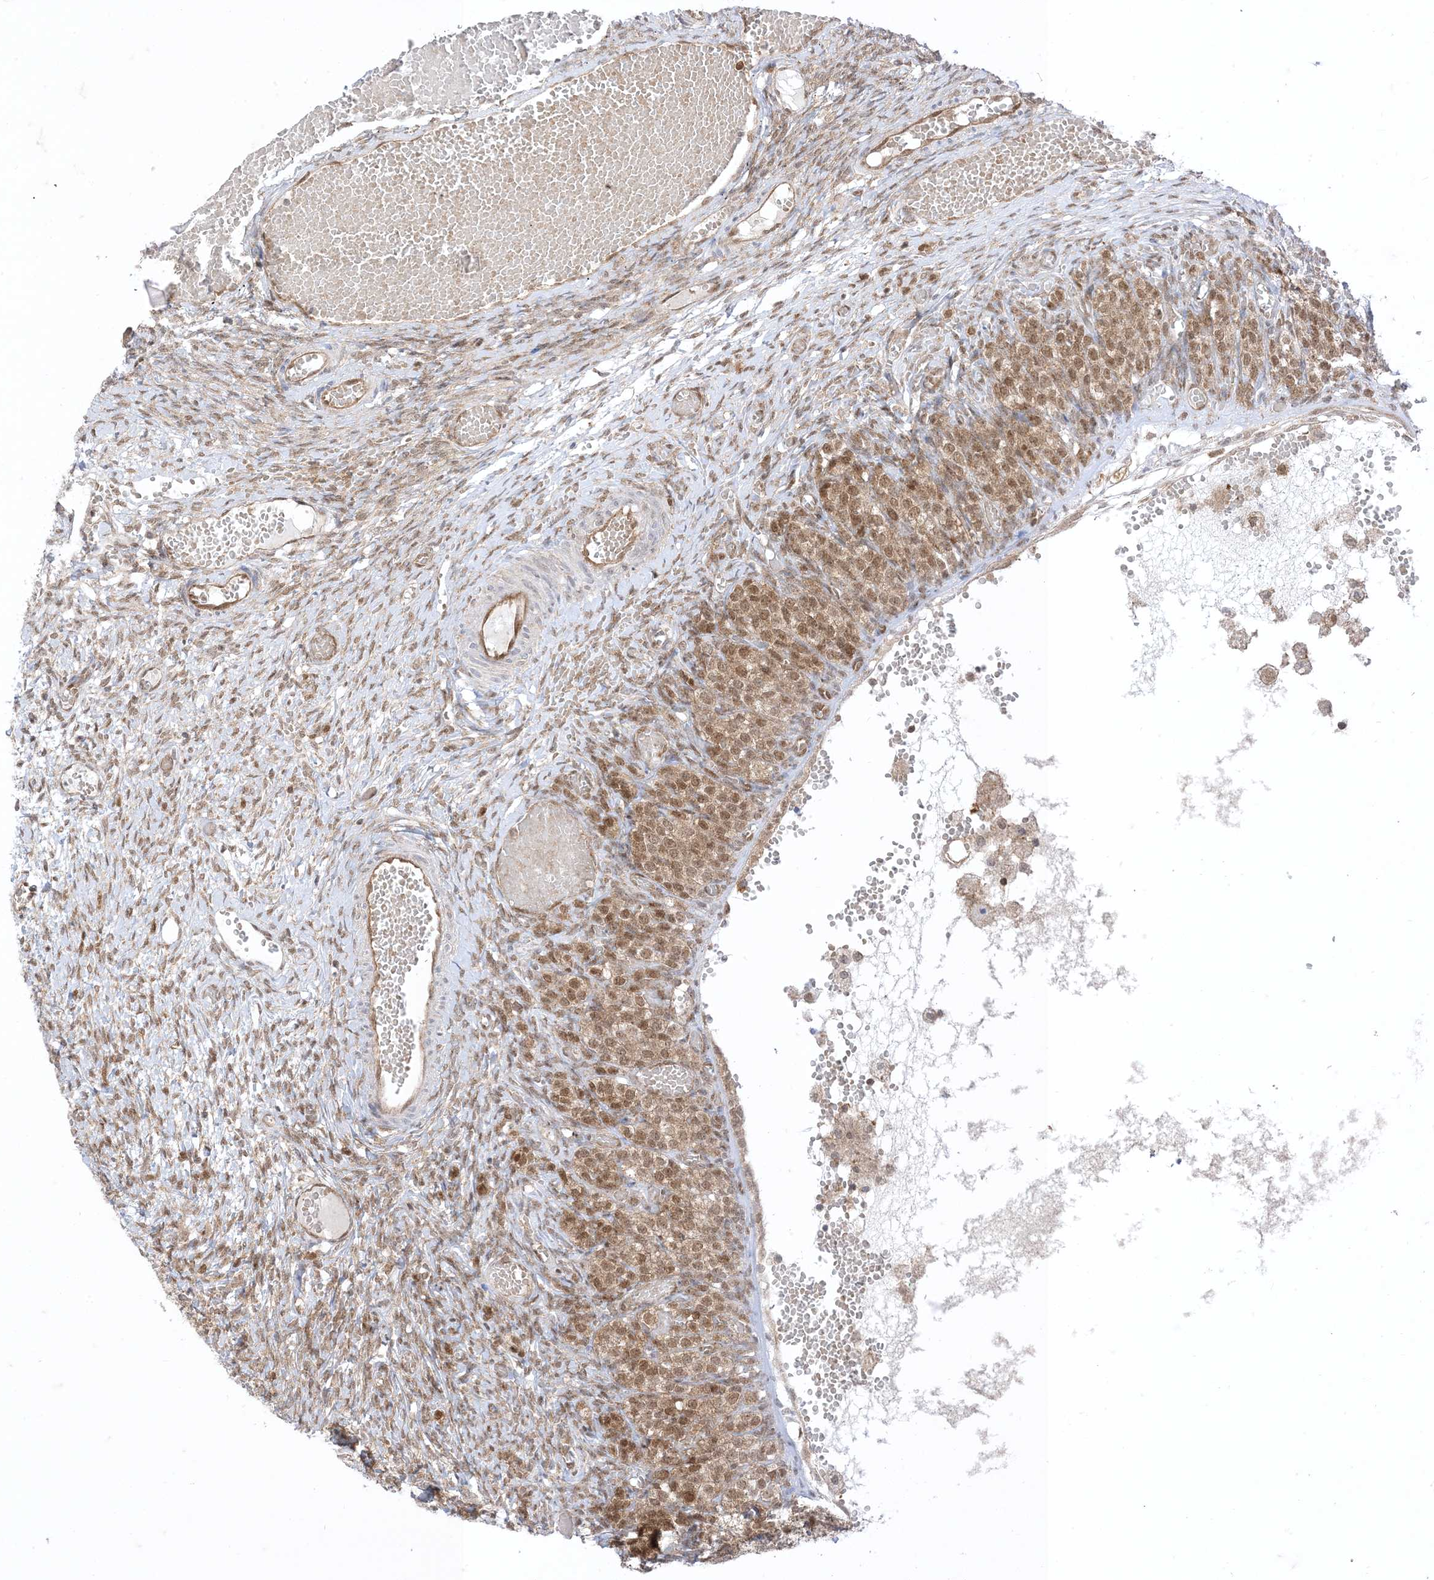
{"staining": {"intensity": "moderate", "quantity": "25%-75%", "location": "nuclear"}, "tissue": "ovary", "cell_type": "Ovarian stroma cells", "image_type": "normal", "snomed": [{"axis": "morphology", "description": "Adenocarcinoma, NOS"}, {"axis": "topography", "description": "Endometrium"}], "caption": "Immunohistochemistry (IHC) histopathology image of unremarkable ovary: human ovary stained using IHC exhibits medium levels of moderate protein expression localized specifically in the nuclear of ovarian stroma cells, appearing as a nuclear brown color.", "gene": "PTPA", "patient": {"sex": "female", "age": 32}}